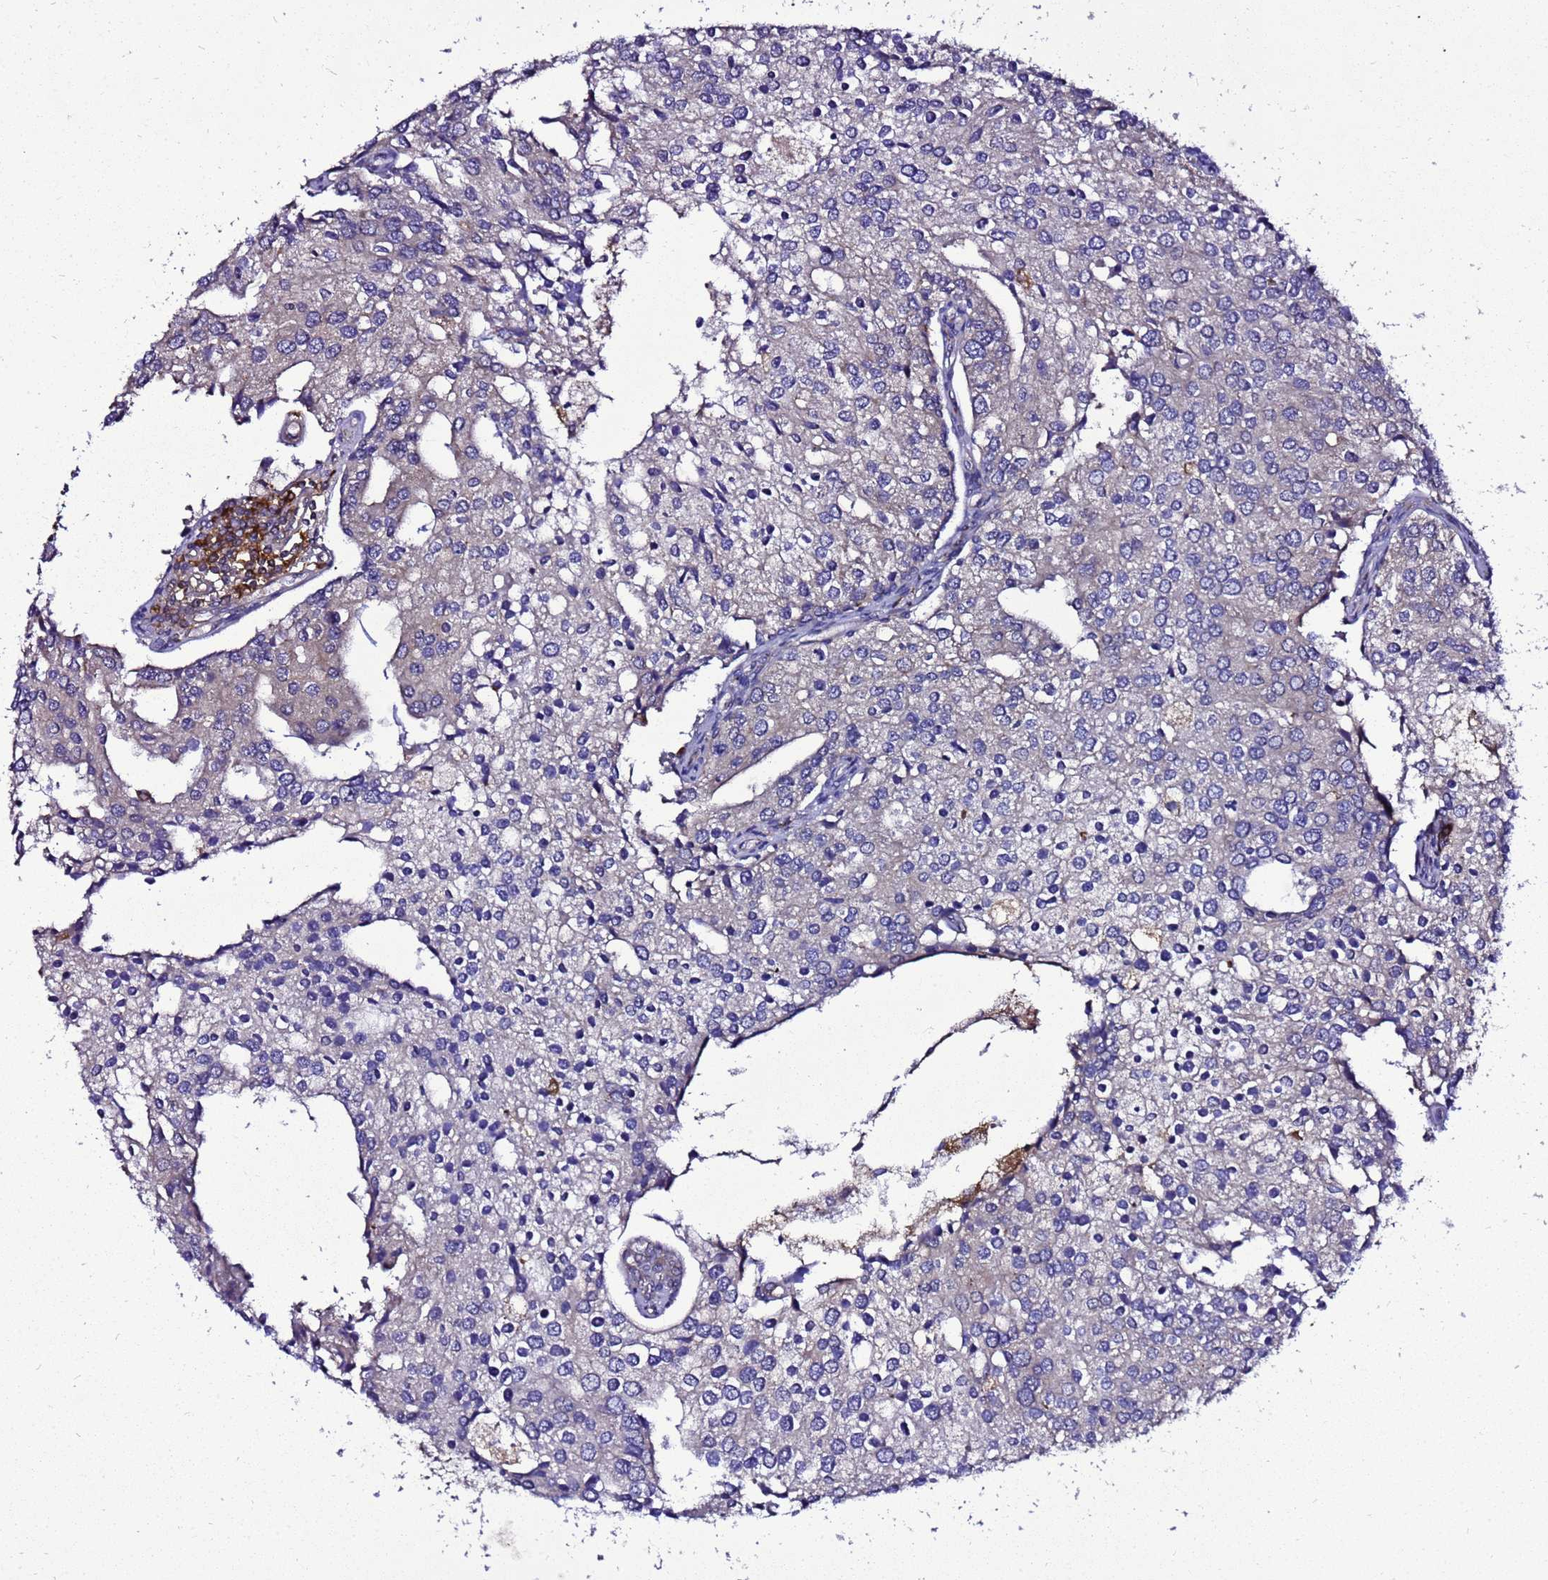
{"staining": {"intensity": "moderate", "quantity": "25%-75%", "location": "cytoplasmic/membranous"}, "tissue": "prostate cancer", "cell_type": "Tumor cells", "image_type": "cancer", "snomed": [{"axis": "morphology", "description": "Adenocarcinoma, High grade"}, {"axis": "topography", "description": "Prostate"}], "caption": "Immunohistochemistry (IHC) image of neoplastic tissue: human prostate cancer (high-grade adenocarcinoma) stained using IHC reveals medium levels of moderate protein expression localized specifically in the cytoplasmic/membranous of tumor cells, appearing as a cytoplasmic/membranous brown color.", "gene": "TRABD", "patient": {"sex": "male", "age": 62}}